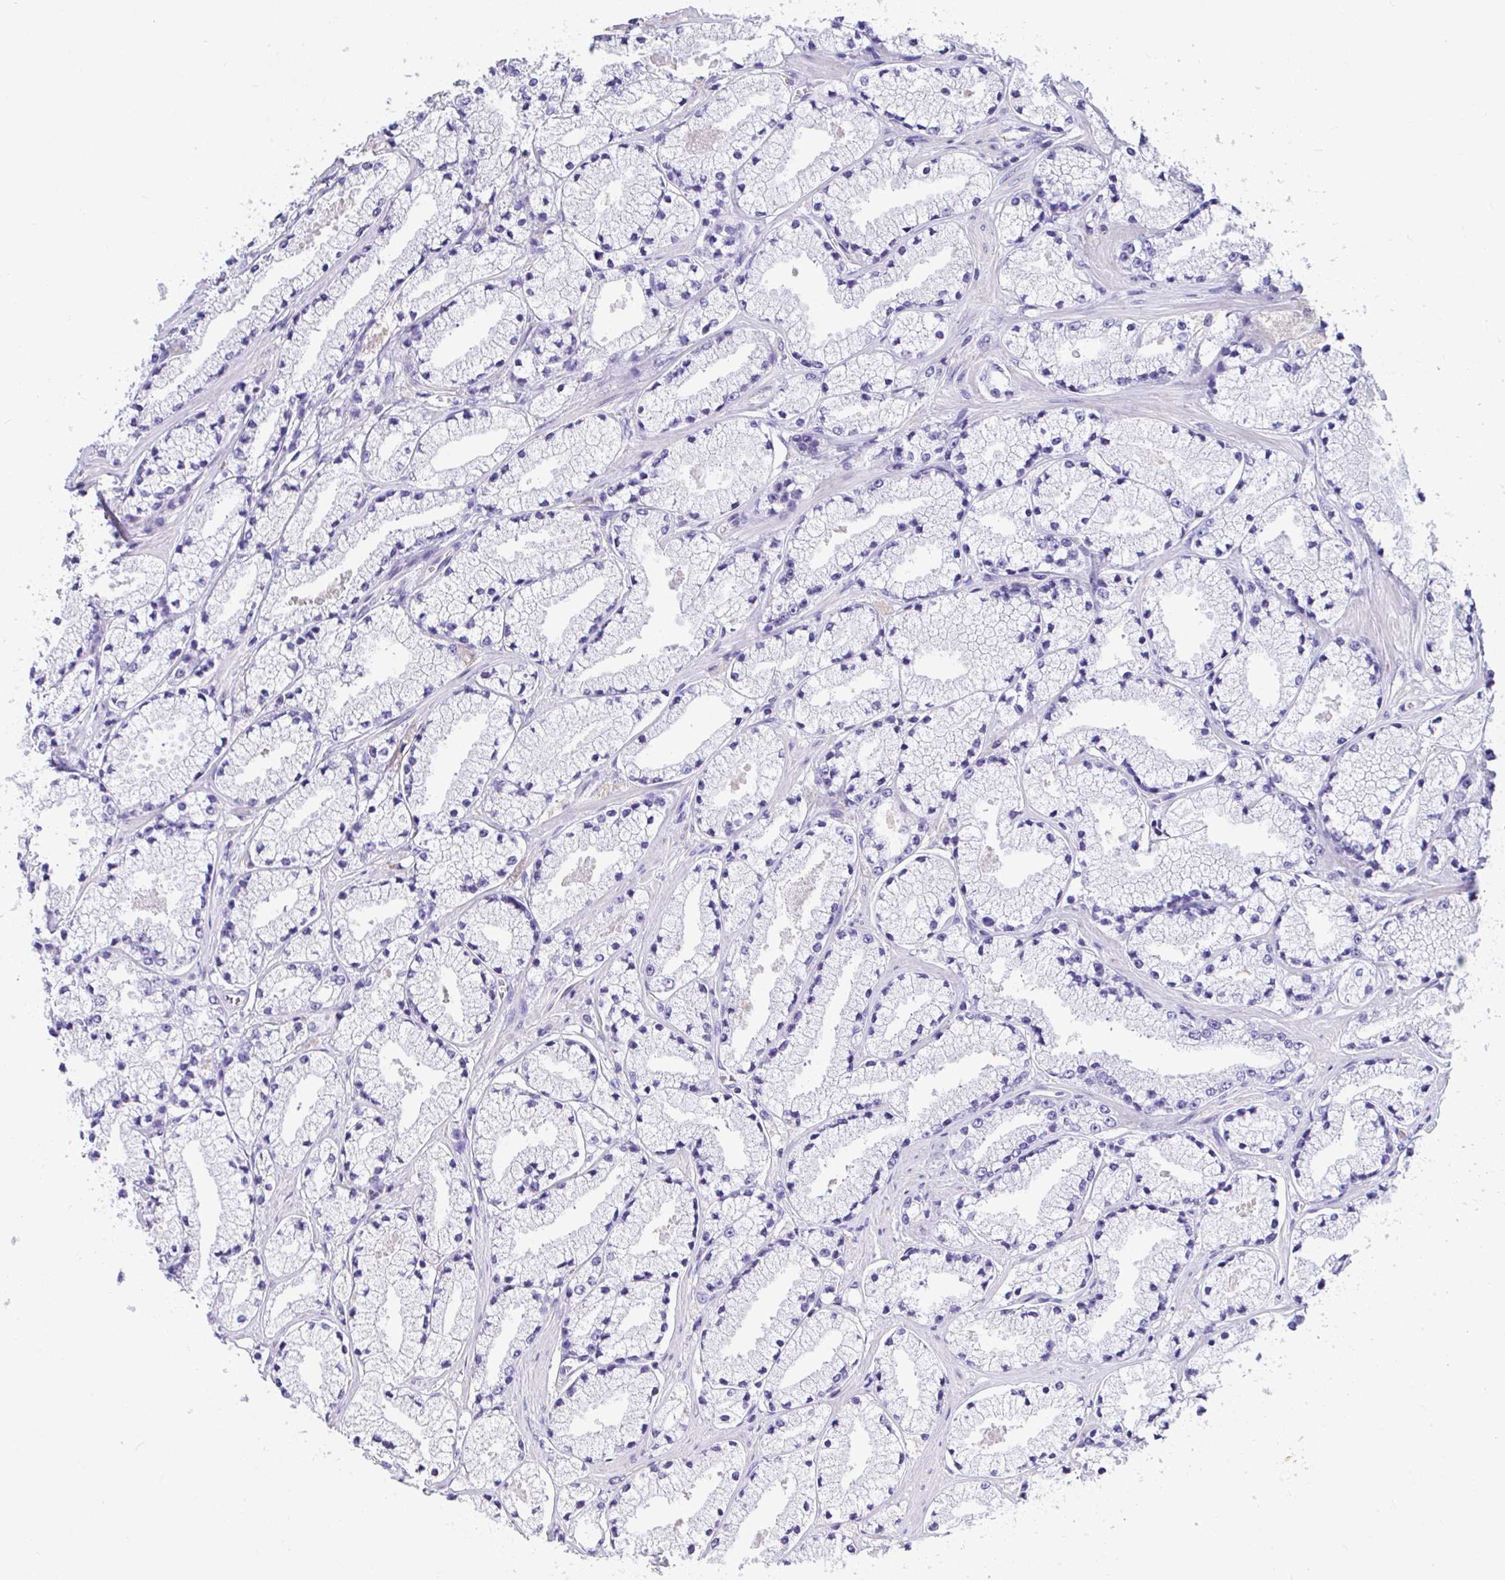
{"staining": {"intensity": "negative", "quantity": "none", "location": "none"}, "tissue": "prostate cancer", "cell_type": "Tumor cells", "image_type": "cancer", "snomed": [{"axis": "morphology", "description": "Adenocarcinoma, High grade"}, {"axis": "topography", "description": "Prostate"}], "caption": "The histopathology image exhibits no staining of tumor cells in prostate cancer (high-grade adenocarcinoma).", "gene": "COA5", "patient": {"sex": "male", "age": 63}}